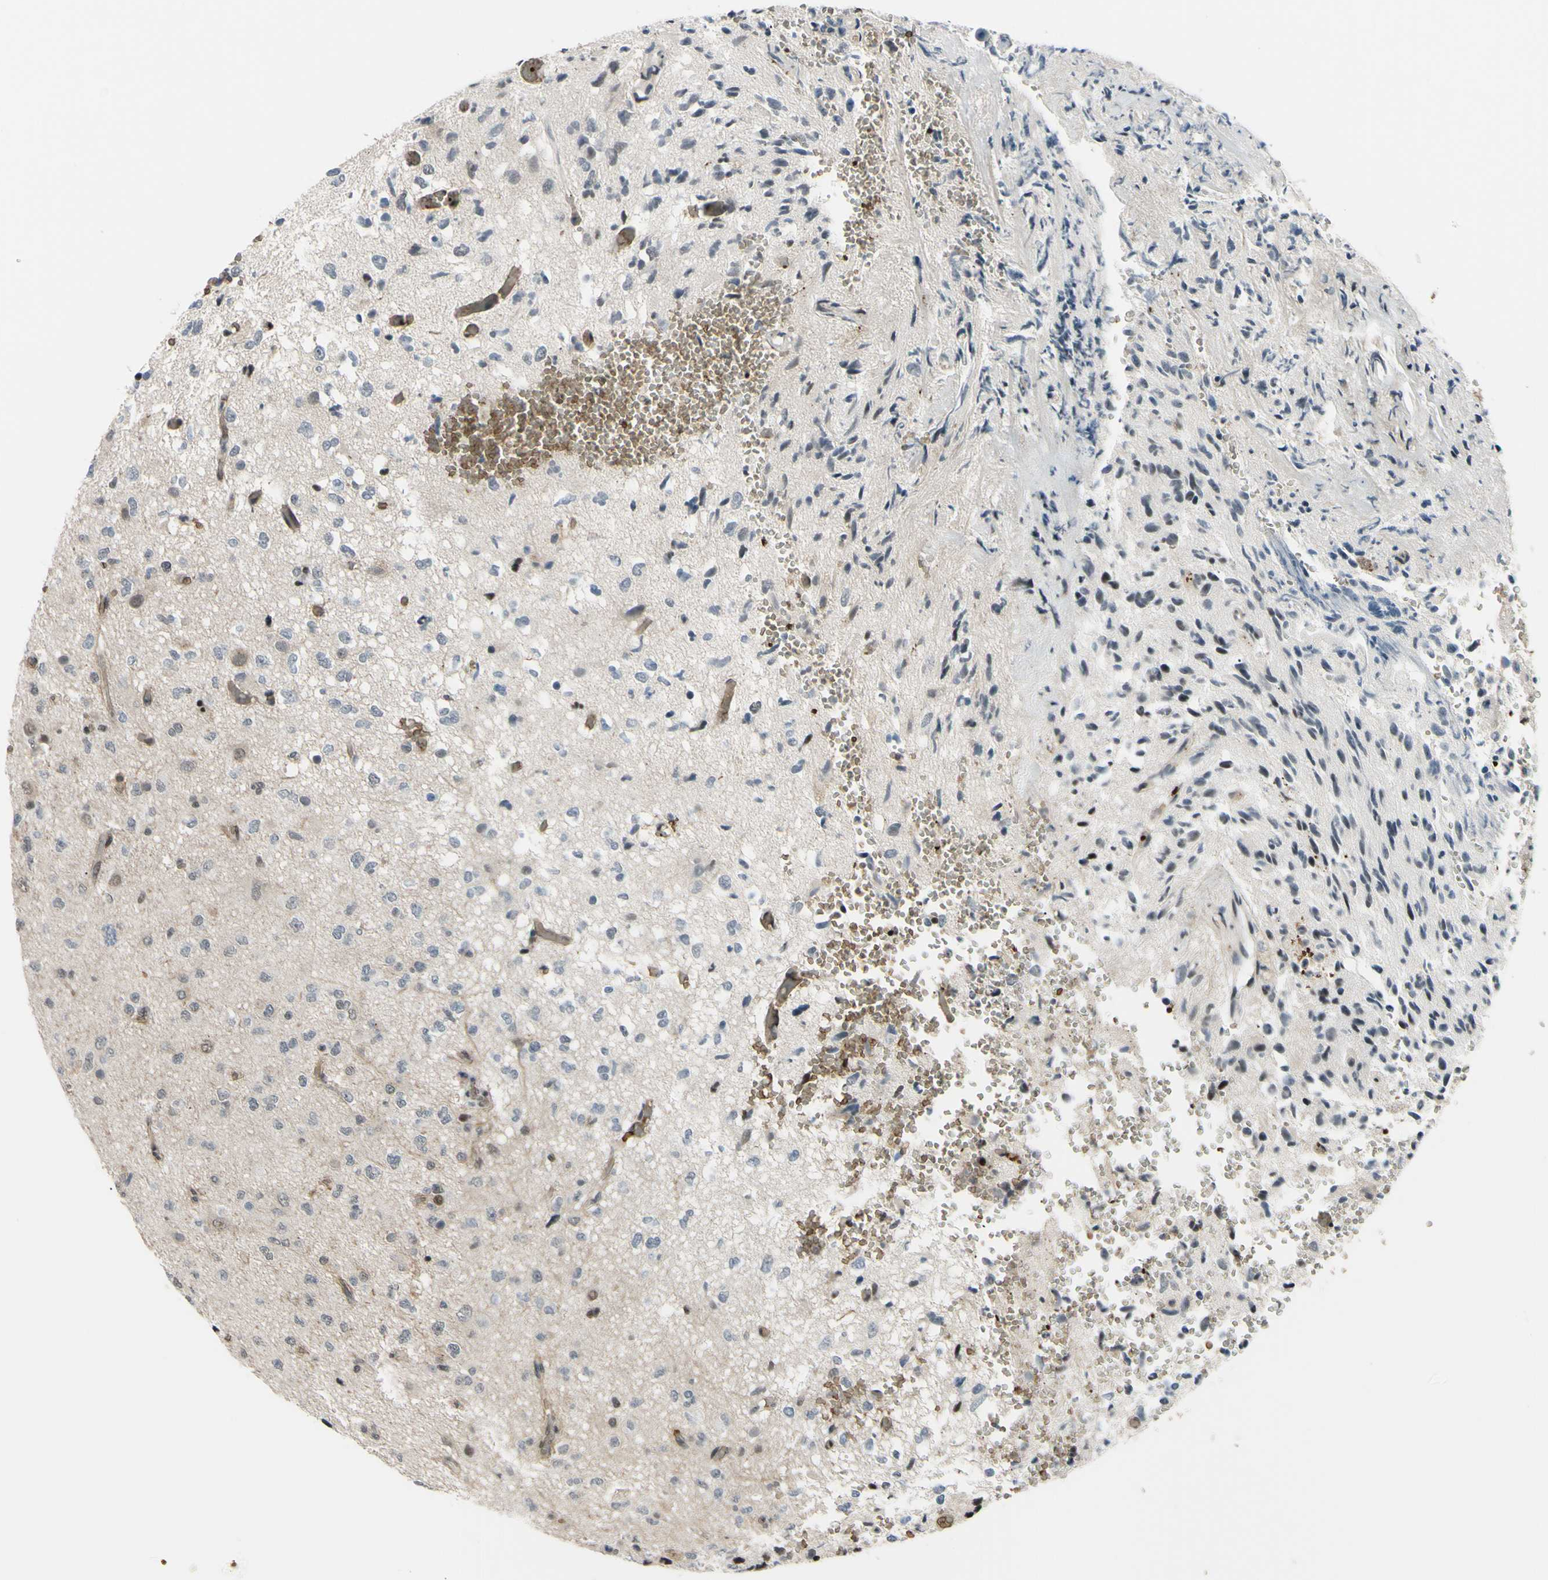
{"staining": {"intensity": "weak", "quantity": "<25%", "location": "nuclear"}, "tissue": "glioma", "cell_type": "Tumor cells", "image_type": "cancer", "snomed": [{"axis": "morphology", "description": "Glioma, malignant, High grade"}, {"axis": "topography", "description": "pancreas cauda"}], "caption": "Immunohistochemistry photomicrograph of human malignant high-grade glioma stained for a protein (brown), which displays no expression in tumor cells.", "gene": "THAP12", "patient": {"sex": "male", "age": 60}}